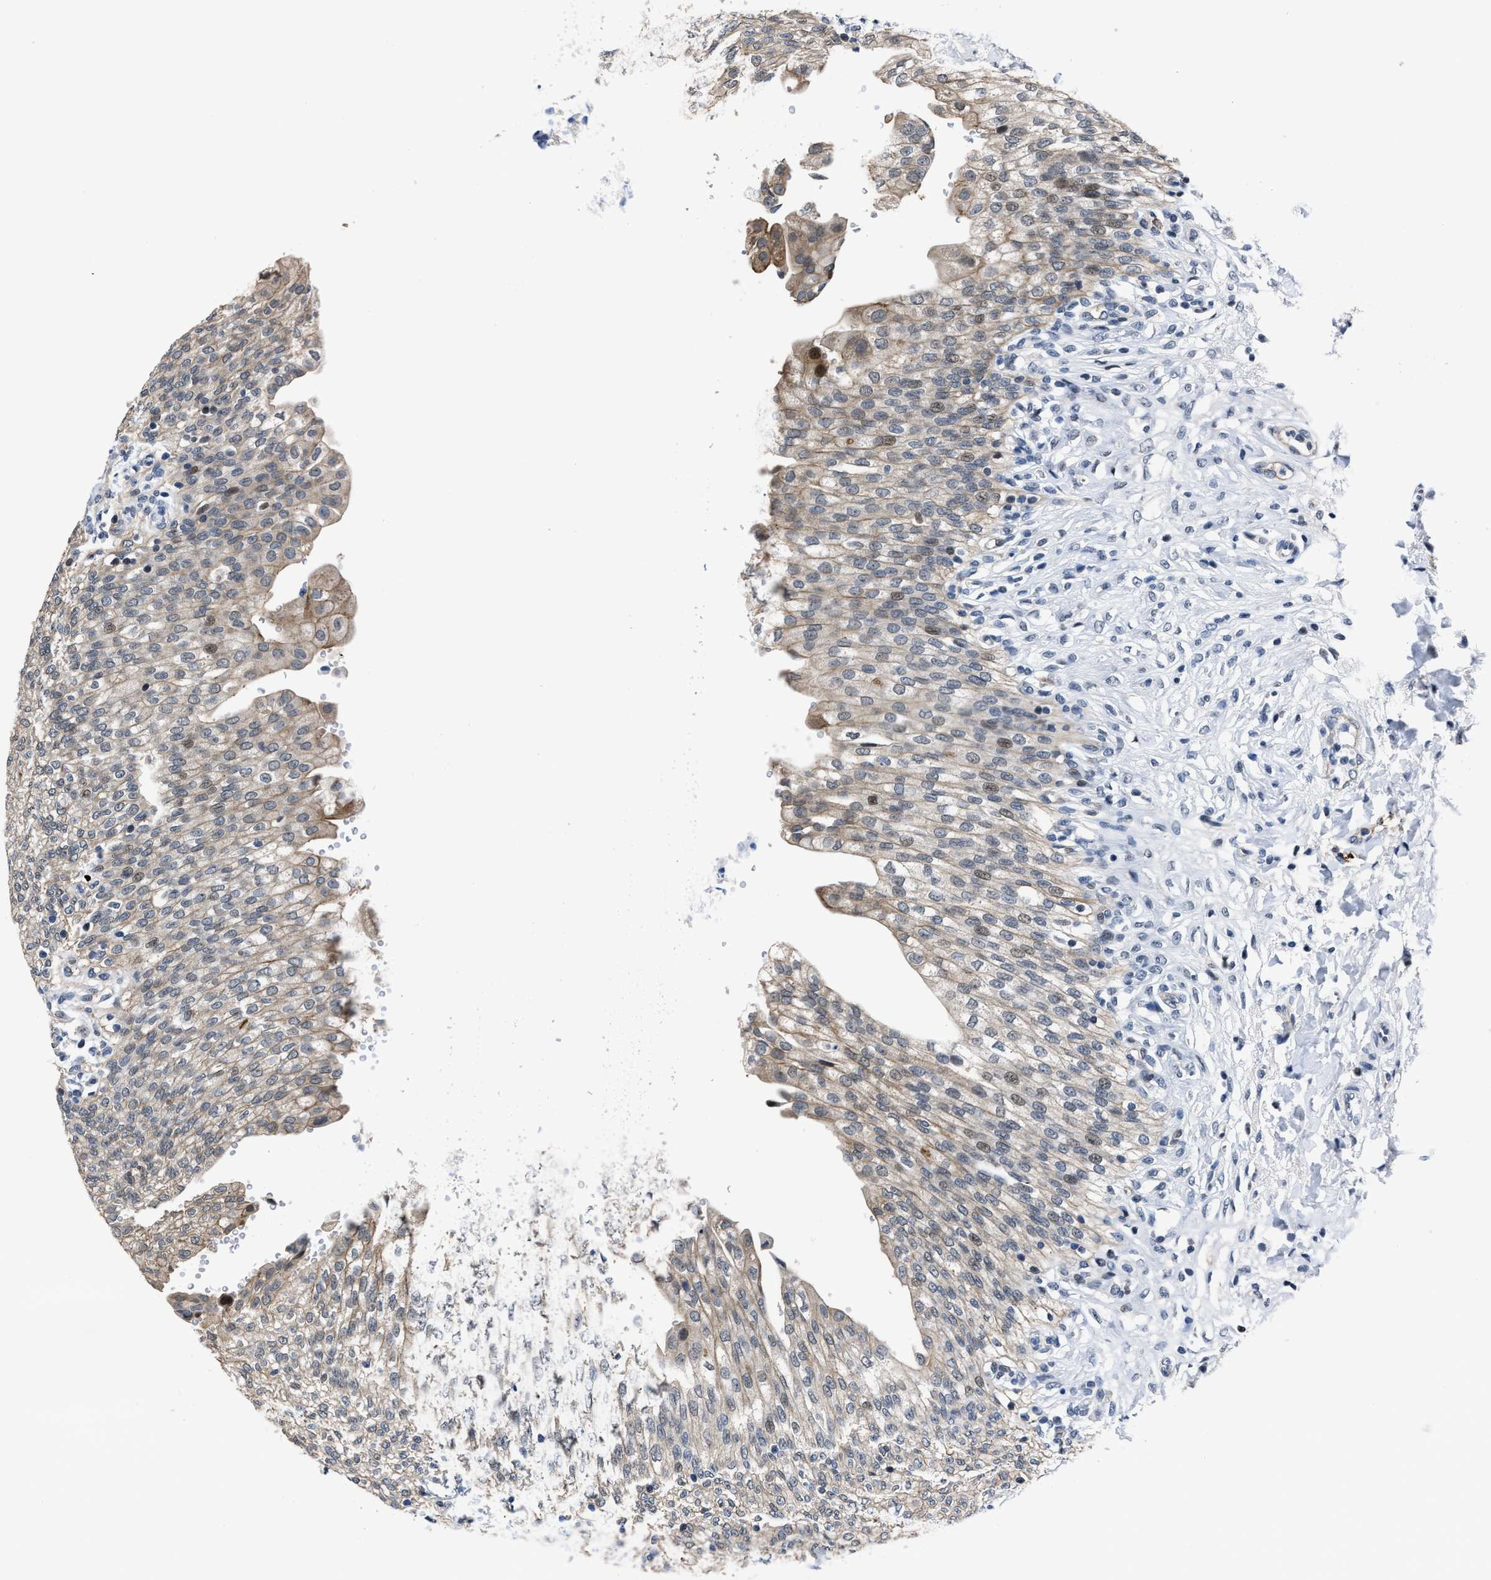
{"staining": {"intensity": "weak", "quantity": ">75%", "location": "cytoplasmic/membranous"}, "tissue": "urinary bladder", "cell_type": "Urothelial cells", "image_type": "normal", "snomed": [{"axis": "morphology", "description": "Urothelial carcinoma, High grade"}, {"axis": "topography", "description": "Urinary bladder"}], "caption": "Protein positivity by immunohistochemistry exhibits weak cytoplasmic/membranous expression in about >75% of urothelial cells in normal urinary bladder.", "gene": "MARCKSL1", "patient": {"sex": "male", "age": 46}}